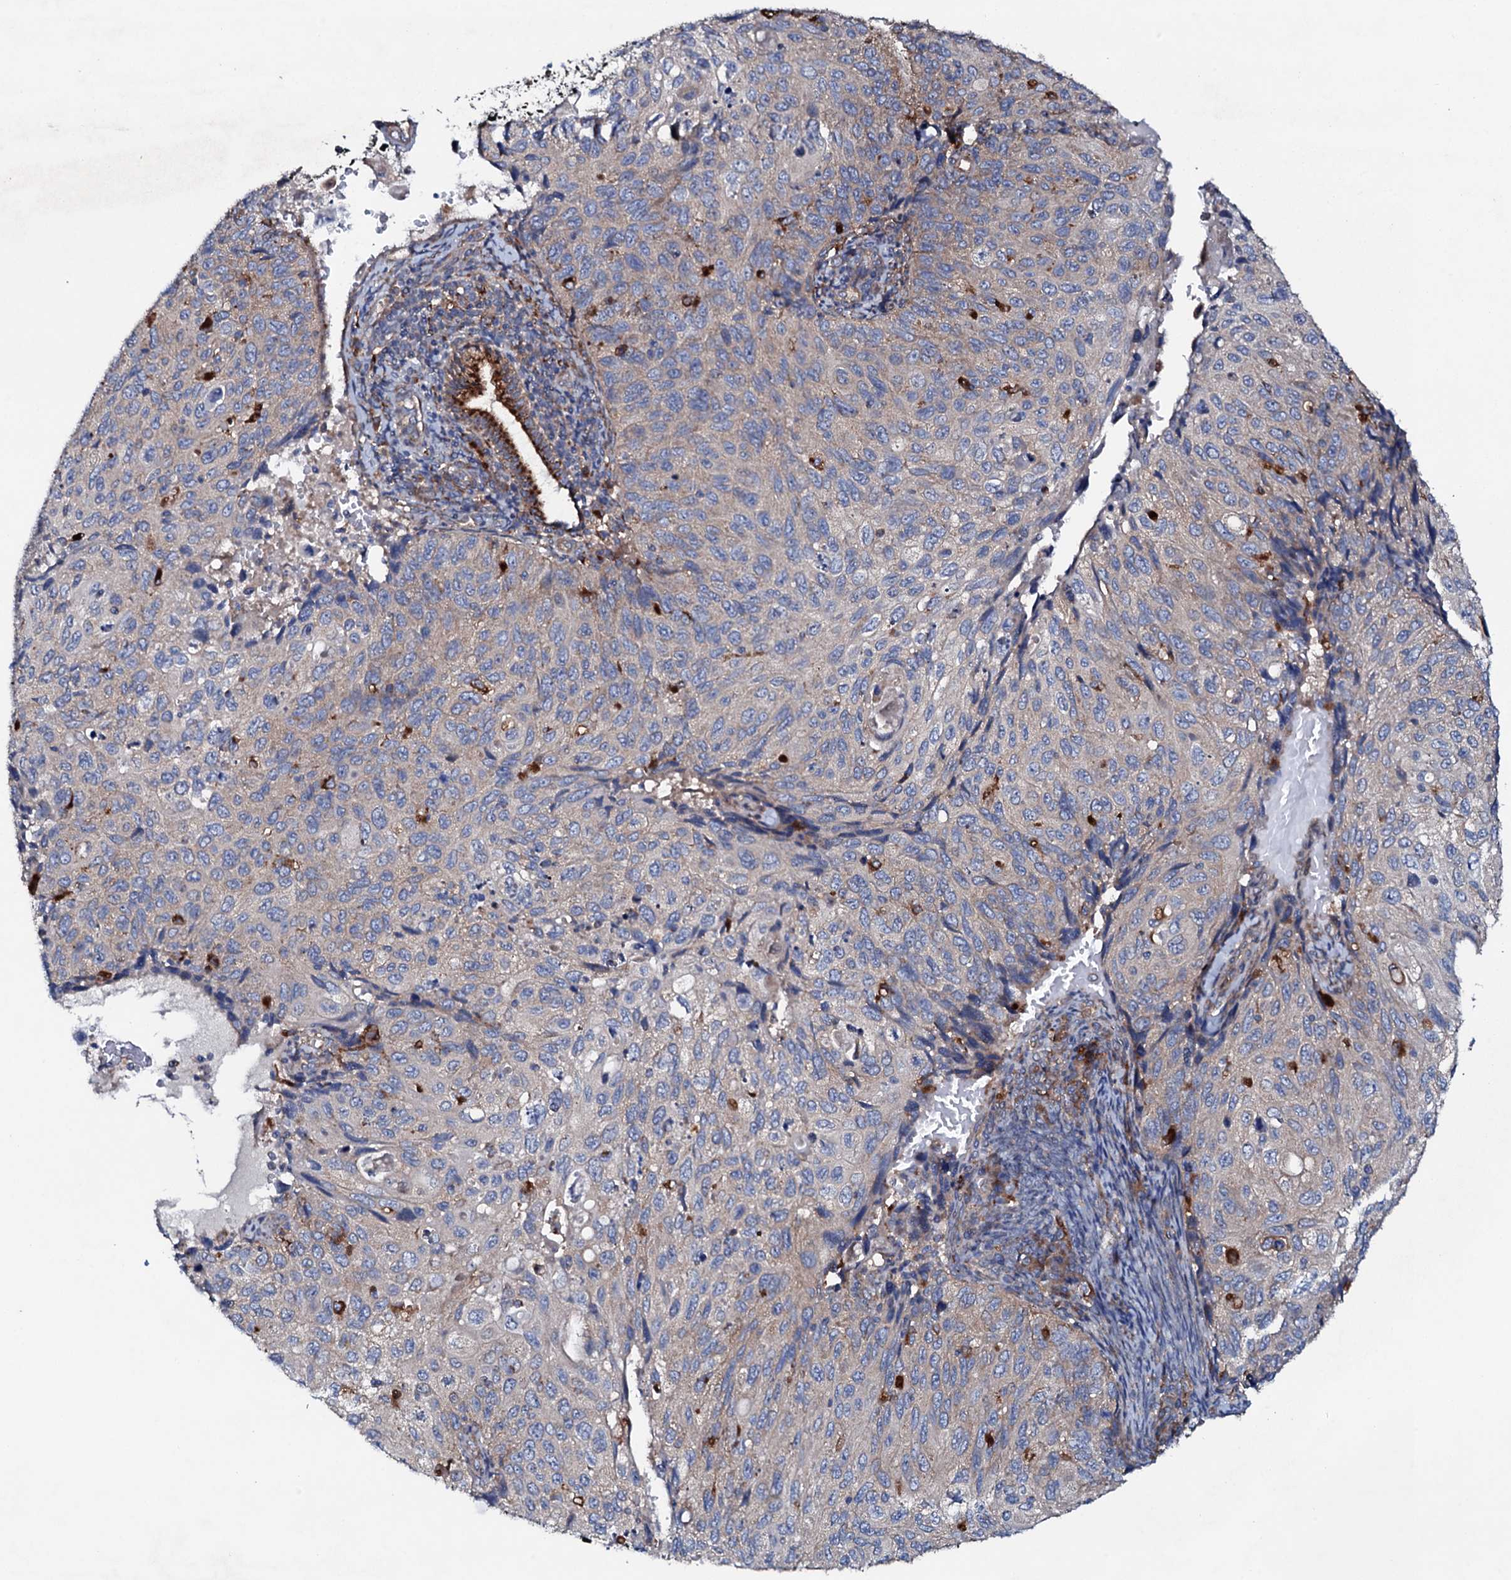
{"staining": {"intensity": "weak", "quantity": "<25%", "location": "cytoplasmic/membranous"}, "tissue": "cervical cancer", "cell_type": "Tumor cells", "image_type": "cancer", "snomed": [{"axis": "morphology", "description": "Squamous cell carcinoma, NOS"}, {"axis": "topography", "description": "Cervix"}], "caption": "DAB immunohistochemical staining of cervical cancer demonstrates no significant staining in tumor cells.", "gene": "P2RX4", "patient": {"sex": "female", "age": 70}}